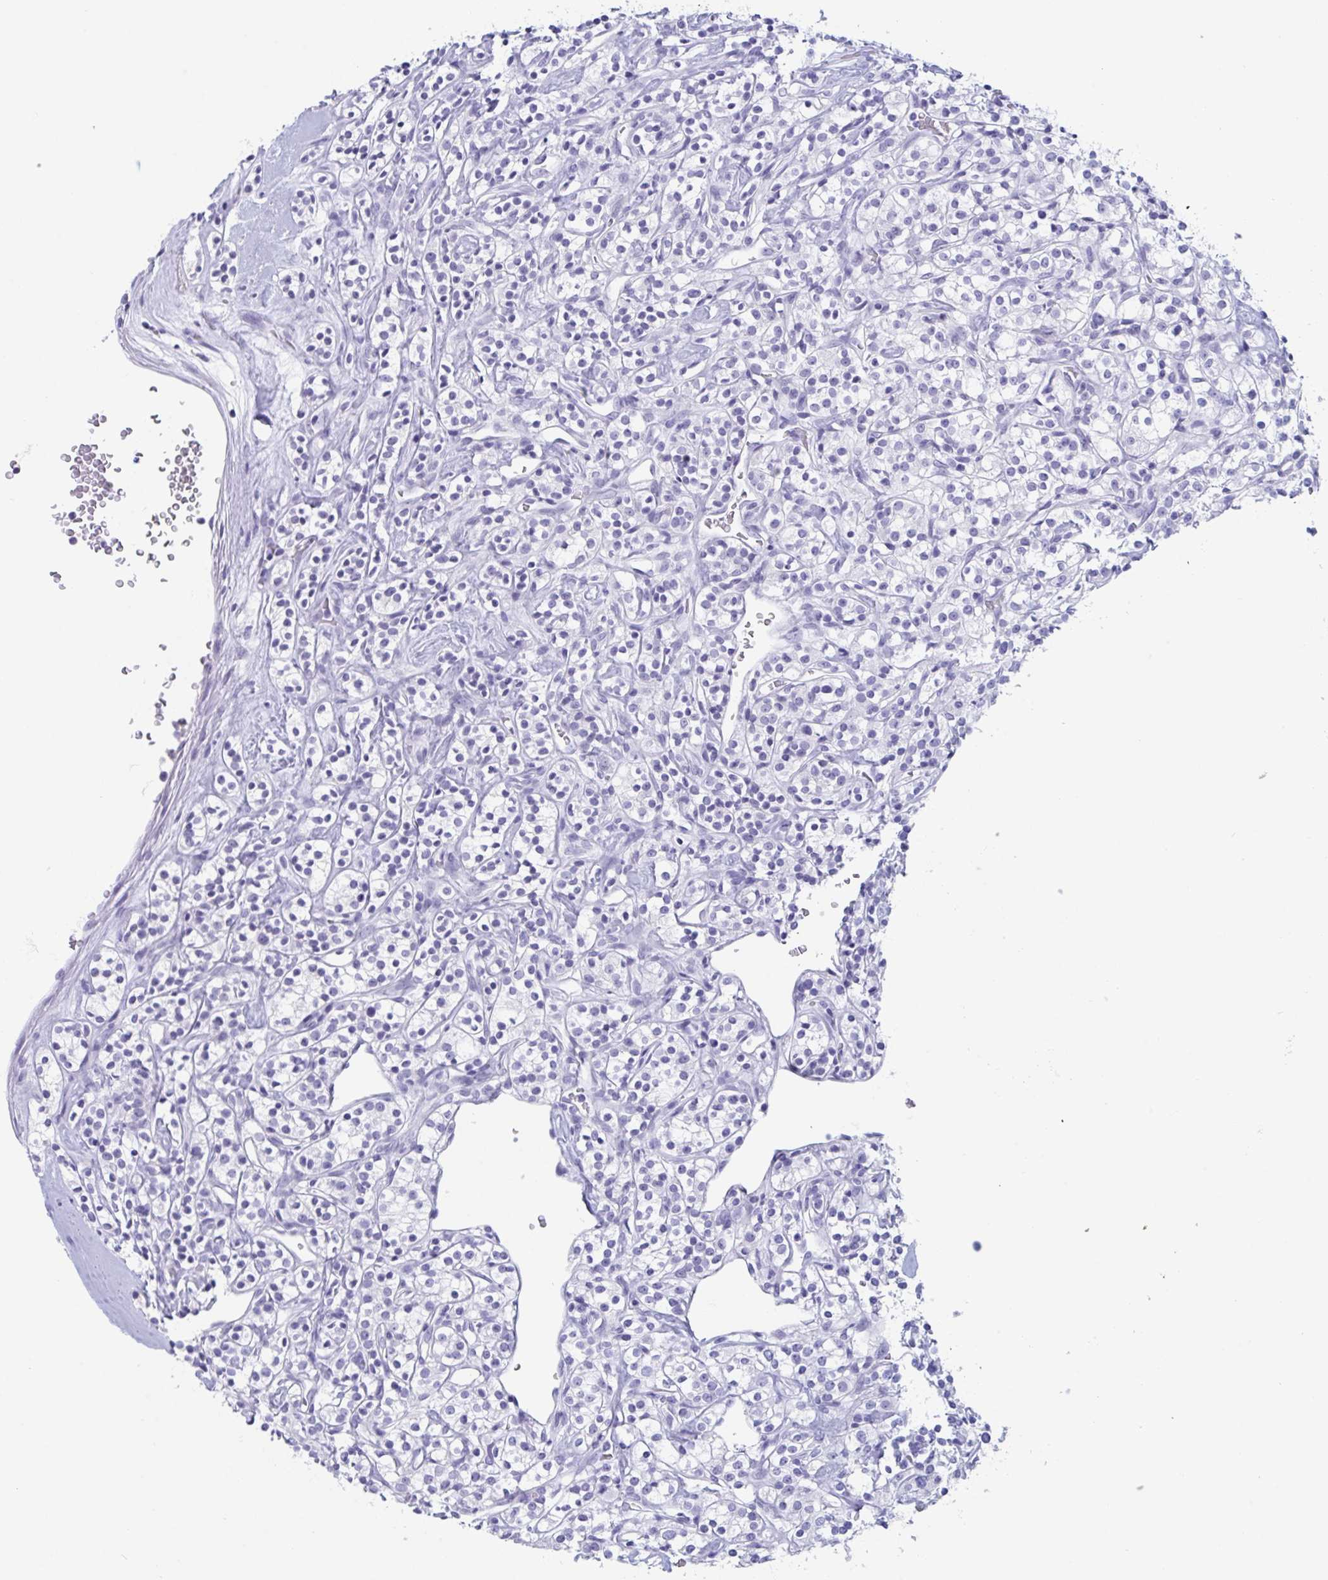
{"staining": {"intensity": "negative", "quantity": "none", "location": "none"}, "tissue": "renal cancer", "cell_type": "Tumor cells", "image_type": "cancer", "snomed": [{"axis": "morphology", "description": "Adenocarcinoma, NOS"}, {"axis": "topography", "description": "Kidney"}], "caption": "DAB (3,3'-diaminobenzidine) immunohistochemical staining of renal cancer shows no significant positivity in tumor cells.", "gene": "CDX4", "patient": {"sex": "male", "age": 77}}